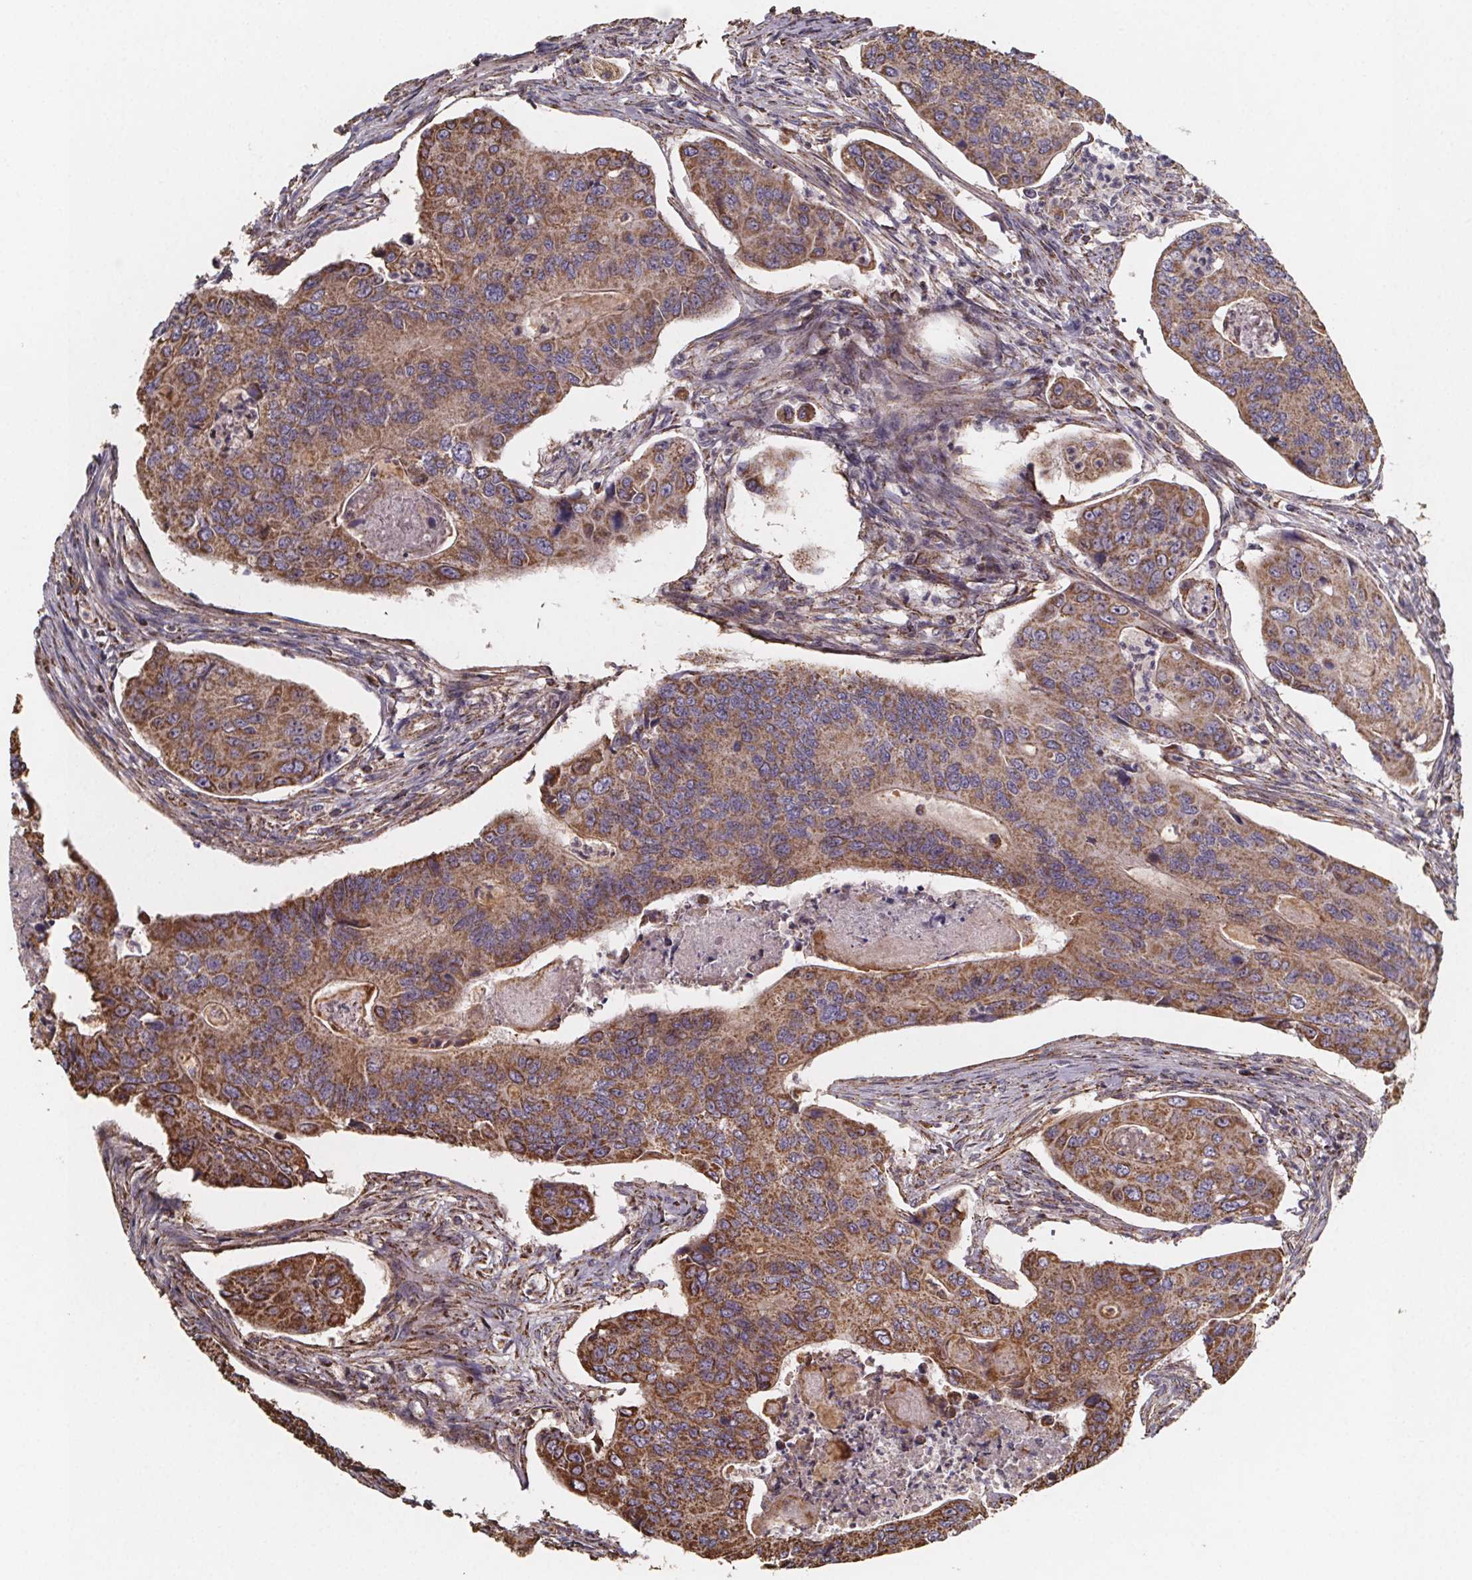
{"staining": {"intensity": "moderate", "quantity": ">75%", "location": "cytoplasmic/membranous"}, "tissue": "colorectal cancer", "cell_type": "Tumor cells", "image_type": "cancer", "snomed": [{"axis": "morphology", "description": "Adenocarcinoma, NOS"}, {"axis": "topography", "description": "Colon"}], "caption": "The image displays a brown stain indicating the presence of a protein in the cytoplasmic/membranous of tumor cells in colorectal cancer (adenocarcinoma). Immunohistochemistry (ihc) stains the protein in brown and the nuclei are stained blue.", "gene": "SLC35D2", "patient": {"sex": "female", "age": 67}}